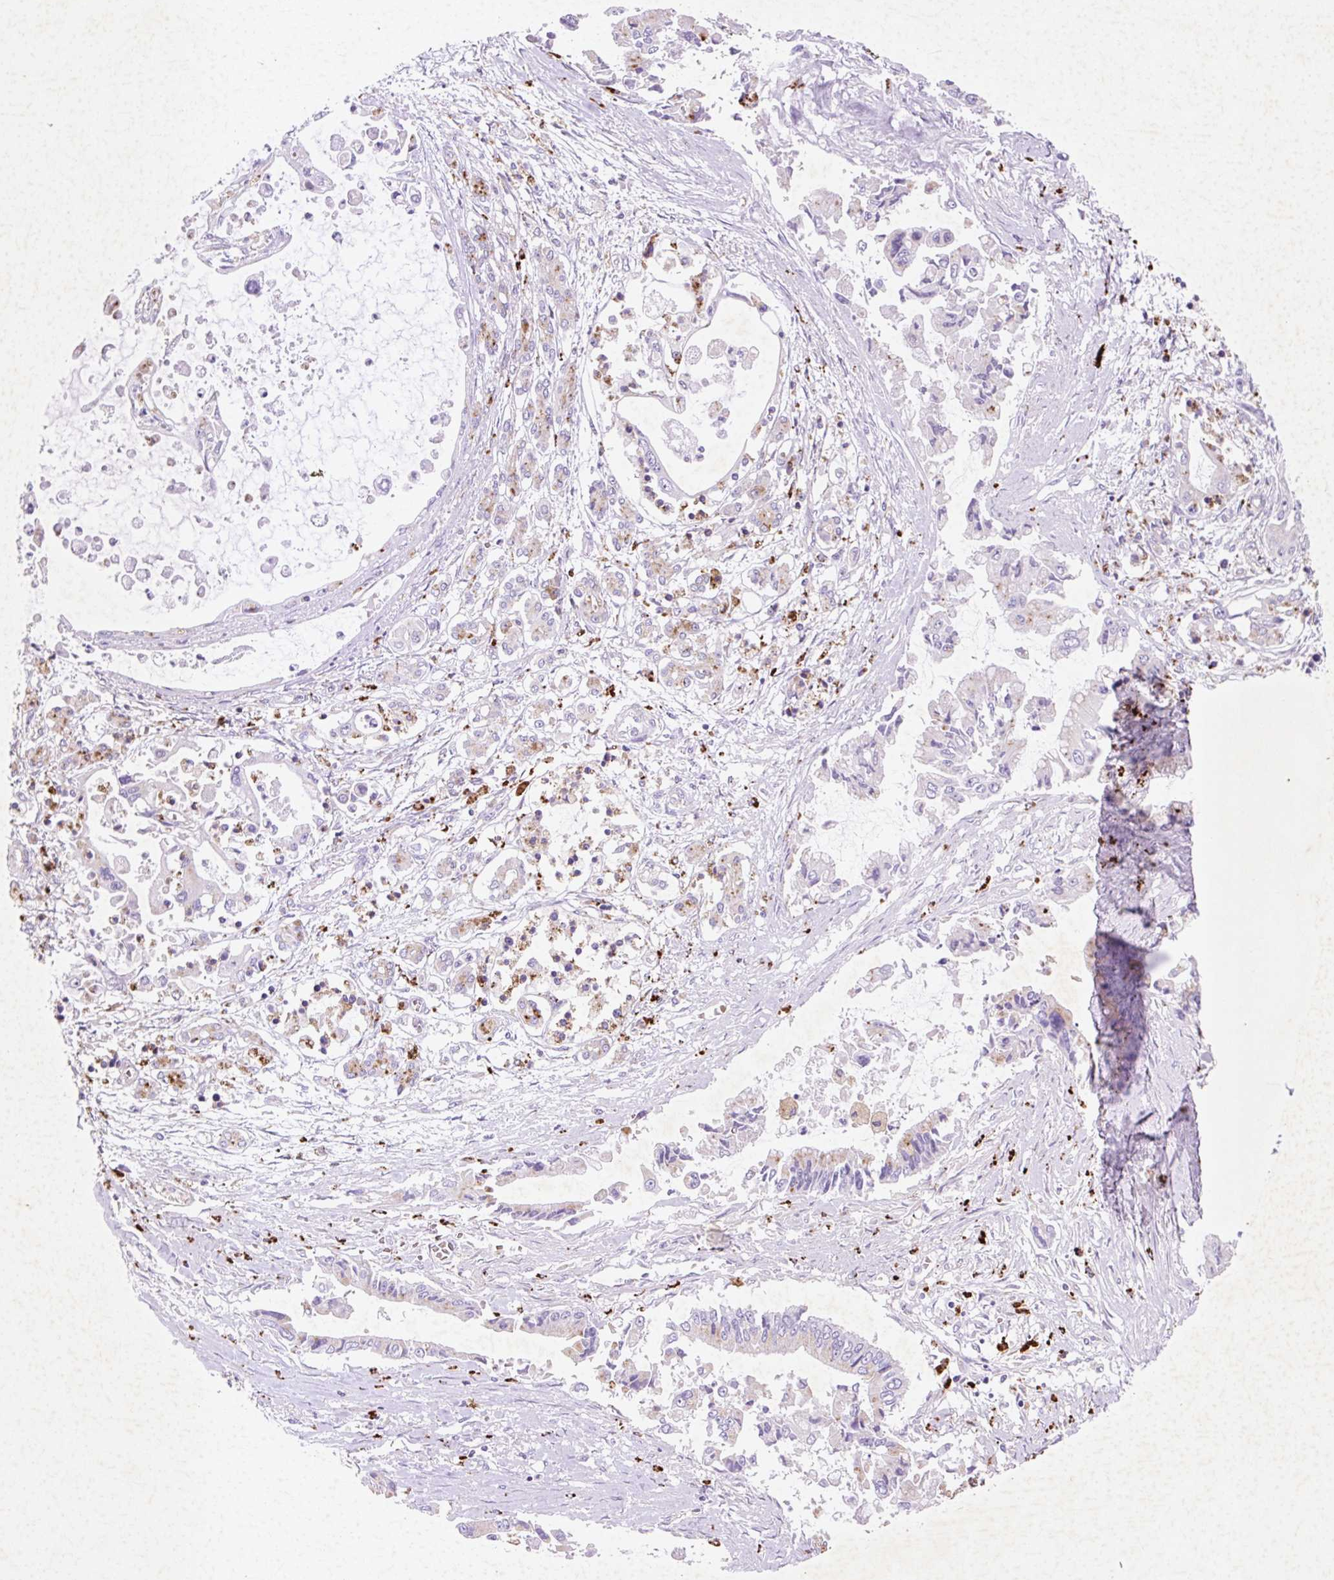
{"staining": {"intensity": "negative", "quantity": "none", "location": "none"}, "tissue": "pancreatic cancer", "cell_type": "Tumor cells", "image_type": "cancer", "snomed": [{"axis": "morphology", "description": "Adenocarcinoma, NOS"}, {"axis": "topography", "description": "Pancreas"}], "caption": "DAB immunohistochemical staining of adenocarcinoma (pancreatic) exhibits no significant staining in tumor cells.", "gene": "HEXA", "patient": {"sex": "male", "age": 84}}